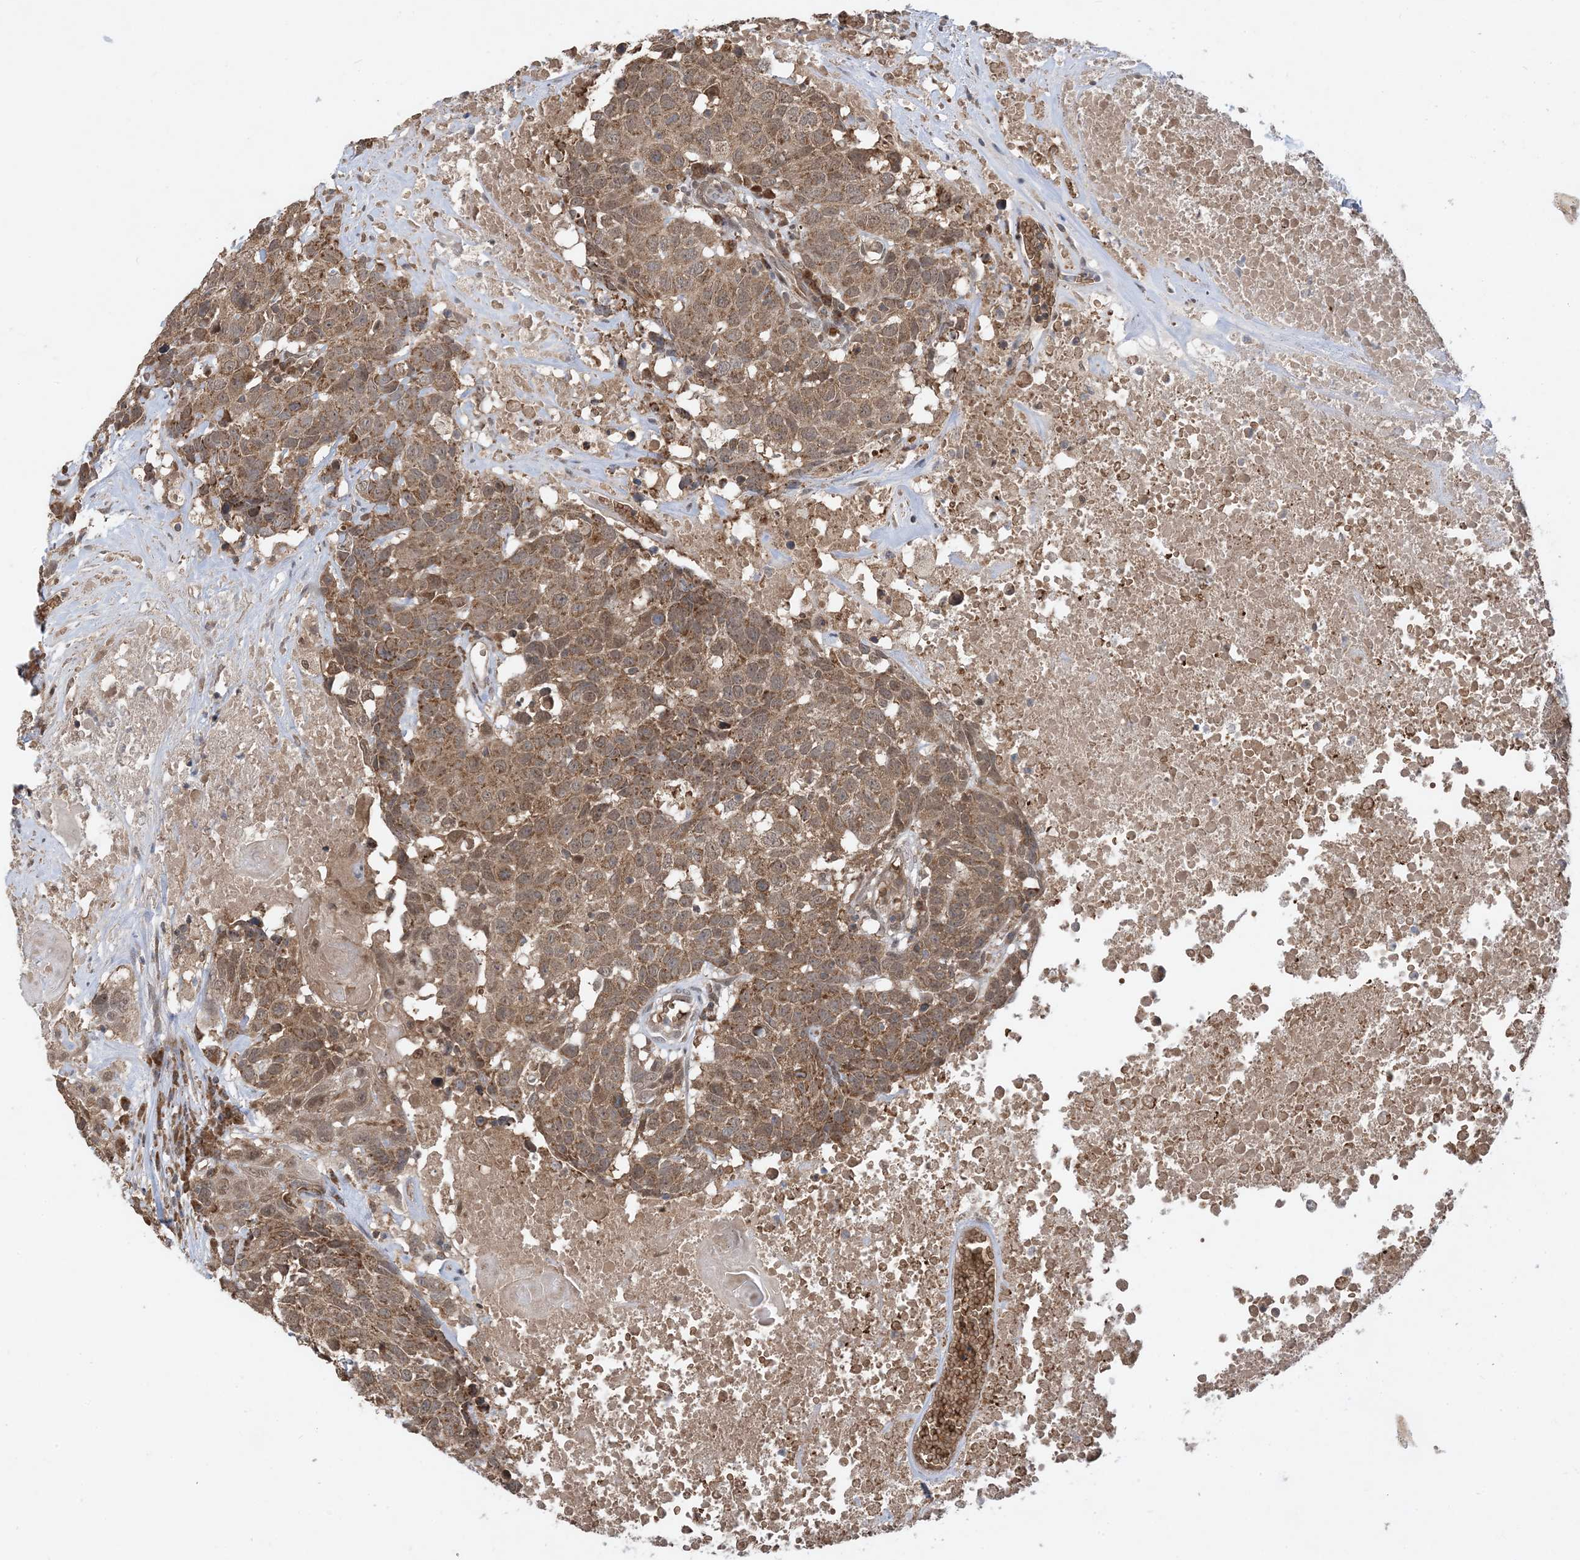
{"staining": {"intensity": "moderate", "quantity": ">75%", "location": "cytoplasmic/membranous"}, "tissue": "head and neck cancer", "cell_type": "Tumor cells", "image_type": "cancer", "snomed": [{"axis": "morphology", "description": "Squamous cell carcinoma, NOS"}, {"axis": "topography", "description": "Head-Neck"}], "caption": "Tumor cells demonstrate medium levels of moderate cytoplasmic/membranous staining in approximately >75% of cells in head and neck cancer (squamous cell carcinoma).", "gene": "PUSL1", "patient": {"sex": "male", "age": 66}}